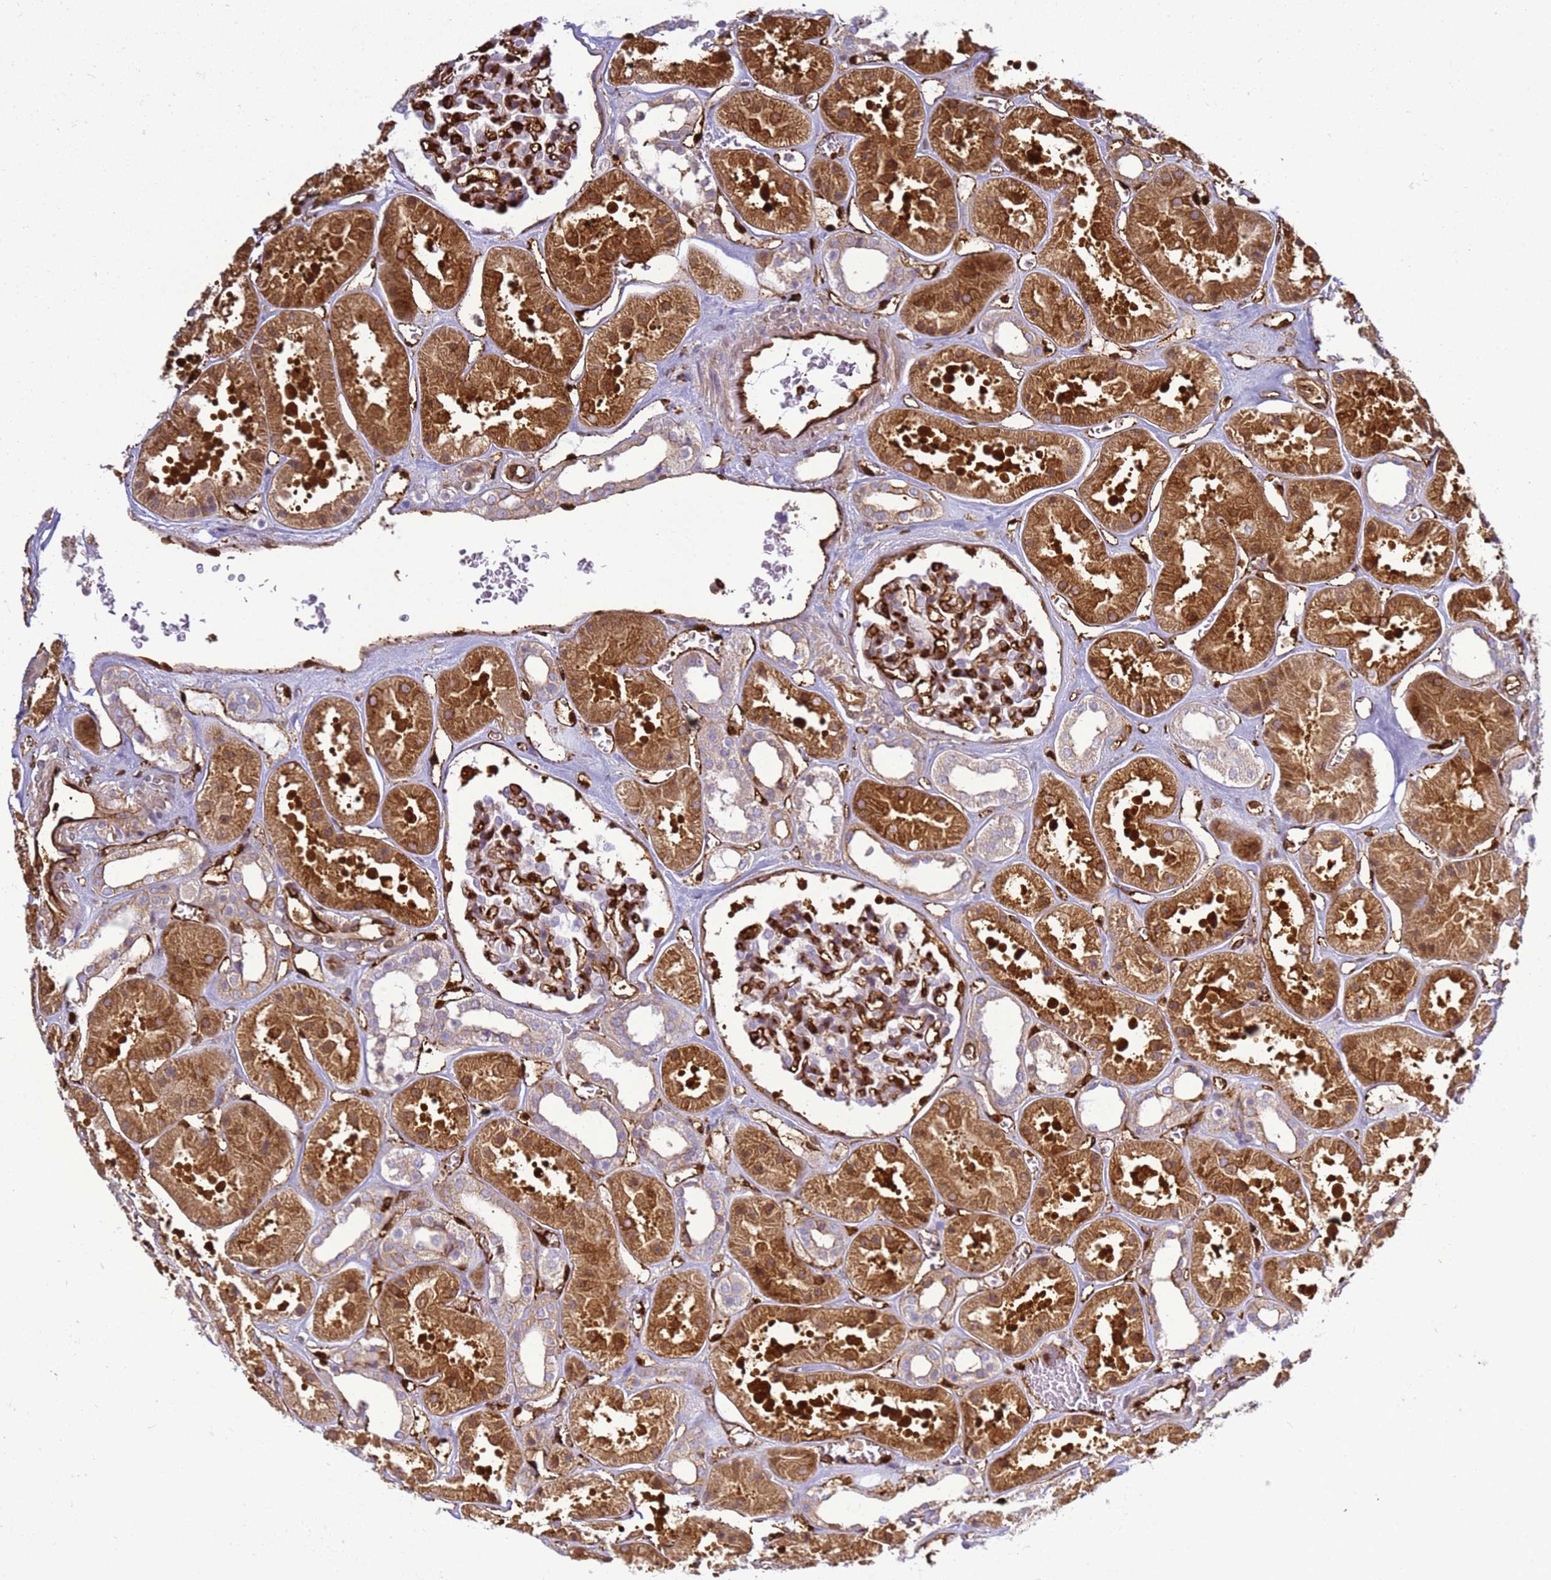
{"staining": {"intensity": "strong", "quantity": "<25%", "location": "cytoplasmic/membranous"}, "tissue": "kidney", "cell_type": "Cells in glomeruli", "image_type": "normal", "snomed": [{"axis": "morphology", "description": "Normal tissue, NOS"}, {"axis": "topography", "description": "Kidney"}], "caption": "A brown stain labels strong cytoplasmic/membranous staining of a protein in cells in glomeruli of normal human kidney.", "gene": "ZBTB8OS", "patient": {"sex": "female", "age": 41}}